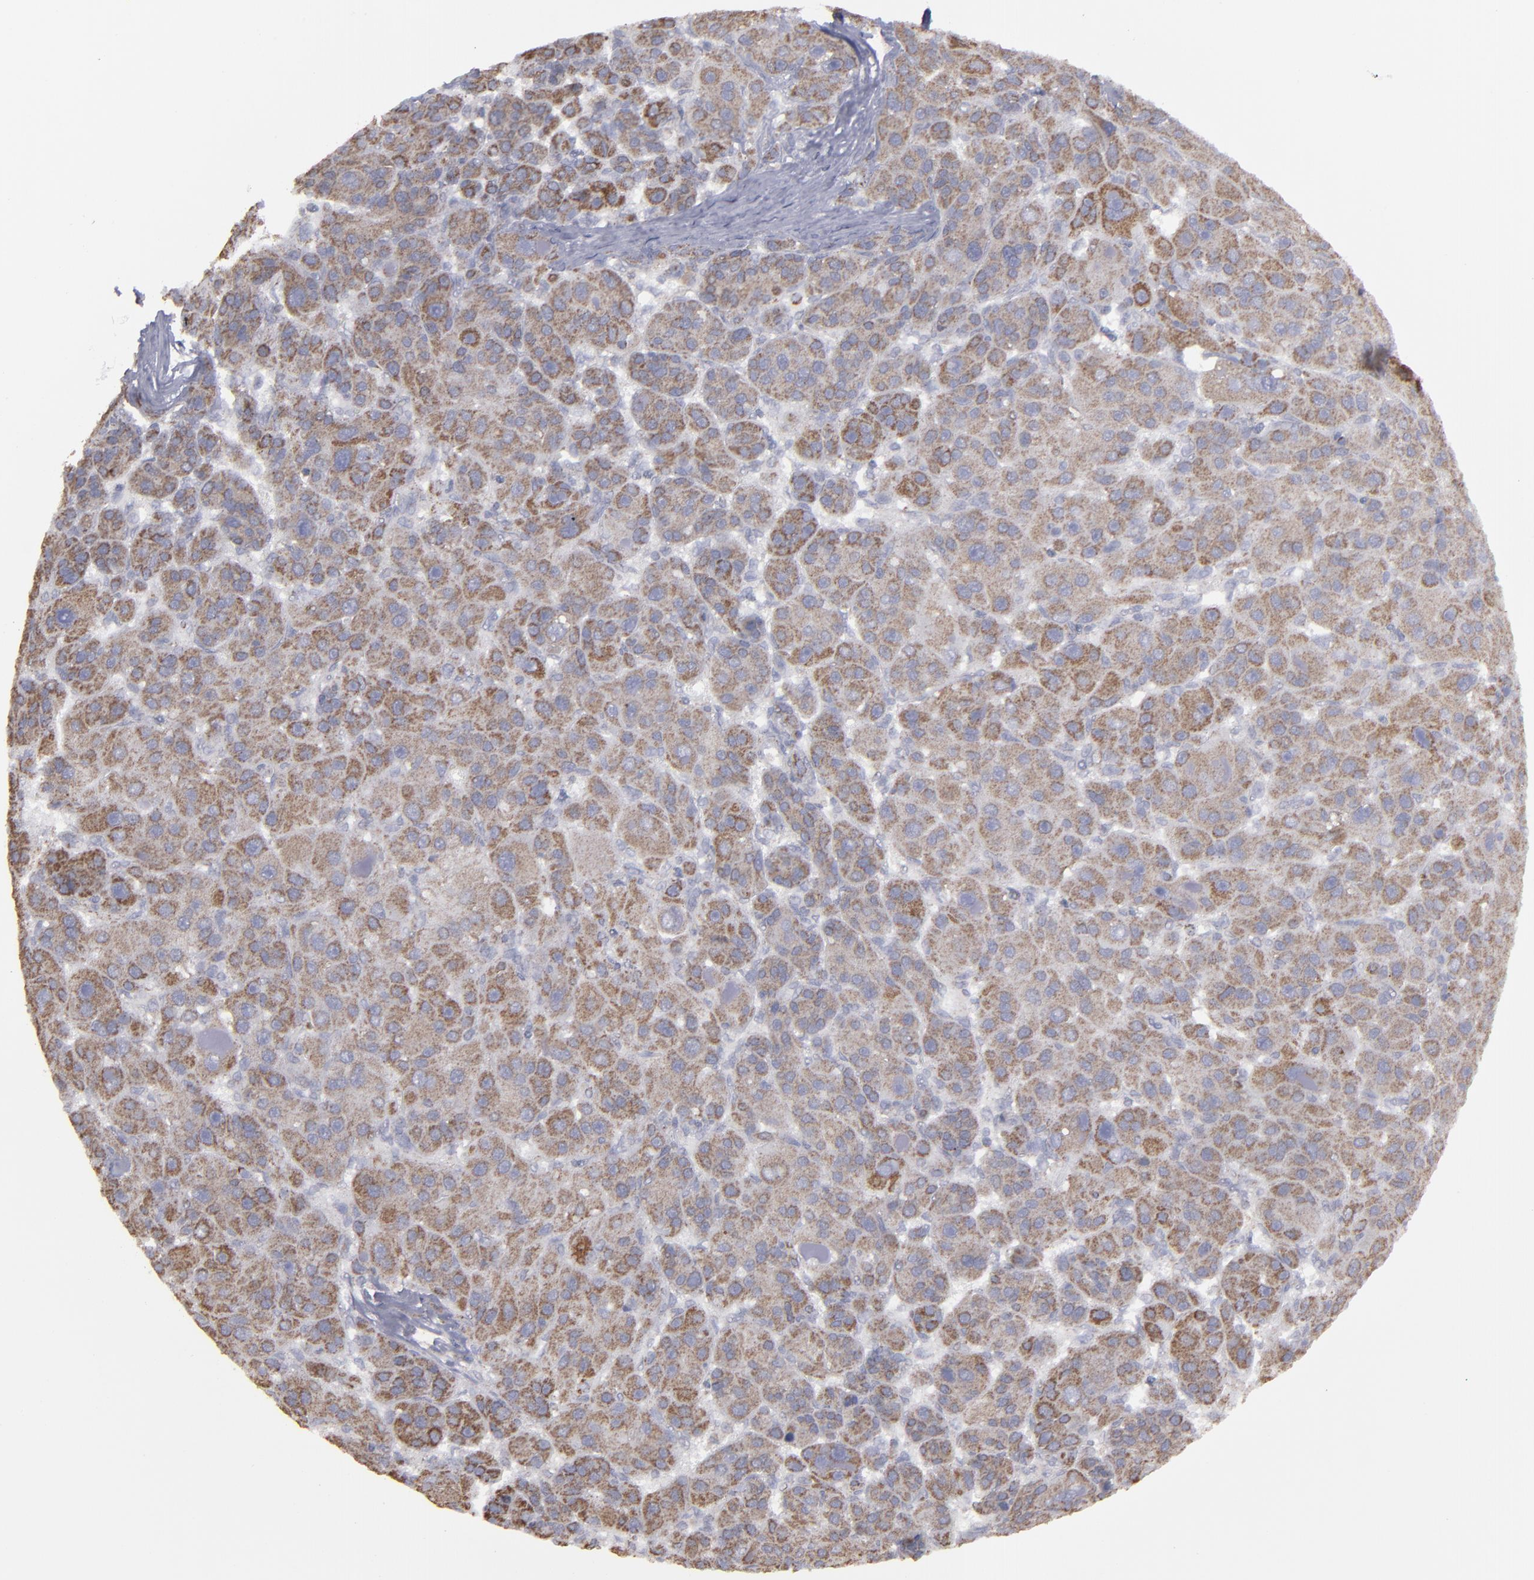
{"staining": {"intensity": "moderate", "quantity": ">75%", "location": "cytoplasmic/membranous"}, "tissue": "liver cancer", "cell_type": "Tumor cells", "image_type": "cancer", "snomed": [{"axis": "morphology", "description": "Carcinoma, Hepatocellular, NOS"}, {"axis": "topography", "description": "Liver"}], "caption": "Human hepatocellular carcinoma (liver) stained for a protein (brown) displays moderate cytoplasmic/membranous positive expression in about >75% of tumor cells.", "gene": "MYOM2", "patient": {"sex": "male", "age": 76}}